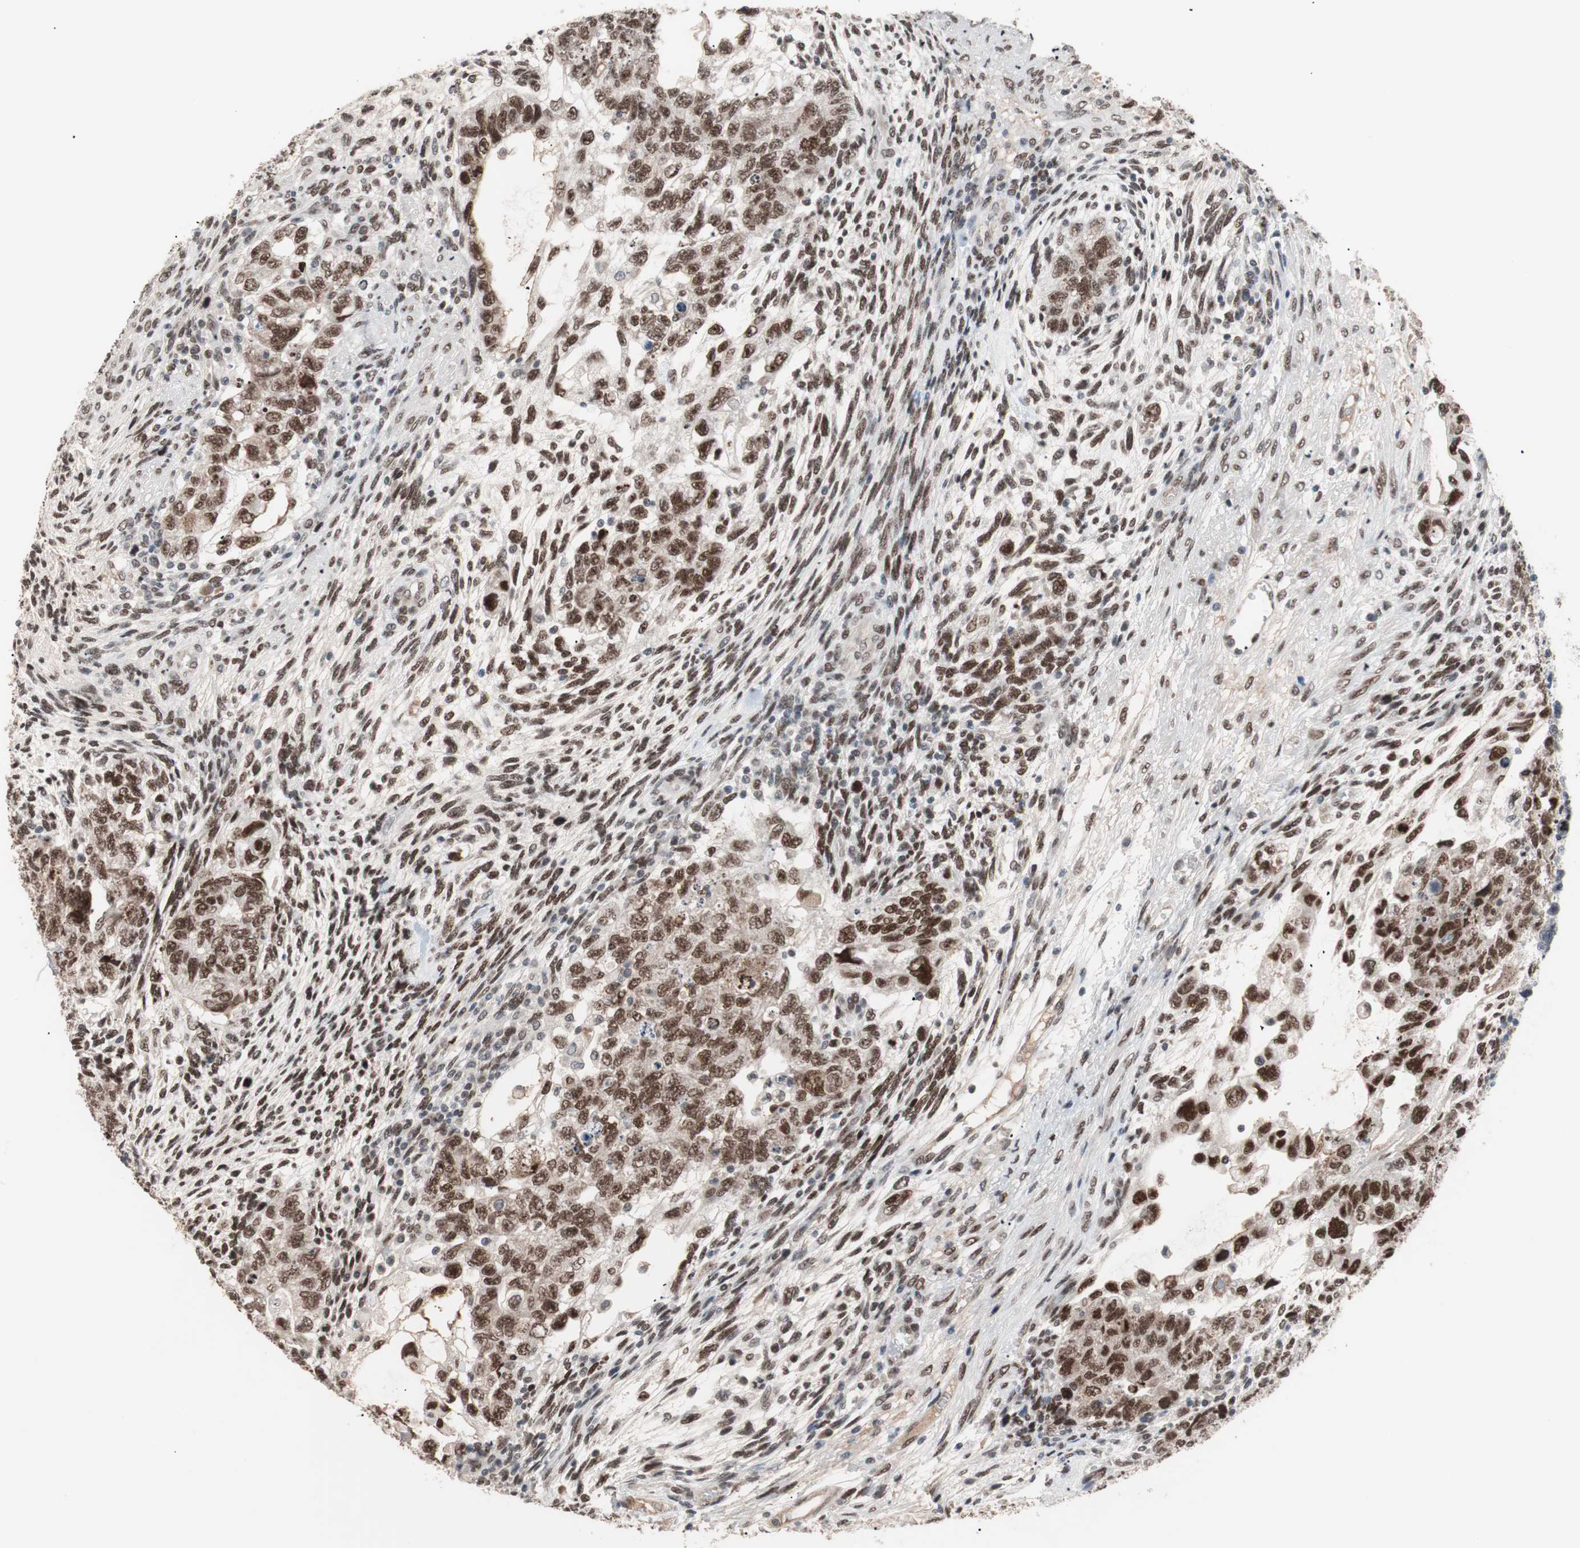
{"staining": {"intensity": "strong", "quantity": ">75%", "location": "nuclear"}, "tissue": "testis cancer", "cell_type": "Tumor cells", "image_type": "cancer", "snomed": [{"axis": "morphology", "description": "Normal tissue, NOS"}, {"axis": "morphology", "description": "Carcinoma, Embryonal, NOS"}, {"axis": "topography", "description": "Testis"}], "caption": "Testis embryonal carcinoma stained with a brown dye displays strong nuclear positive positivity in approximately >75% of tumor cells.", "gene": "LIG3", "patient": {"sex": "male", "age": 36}}